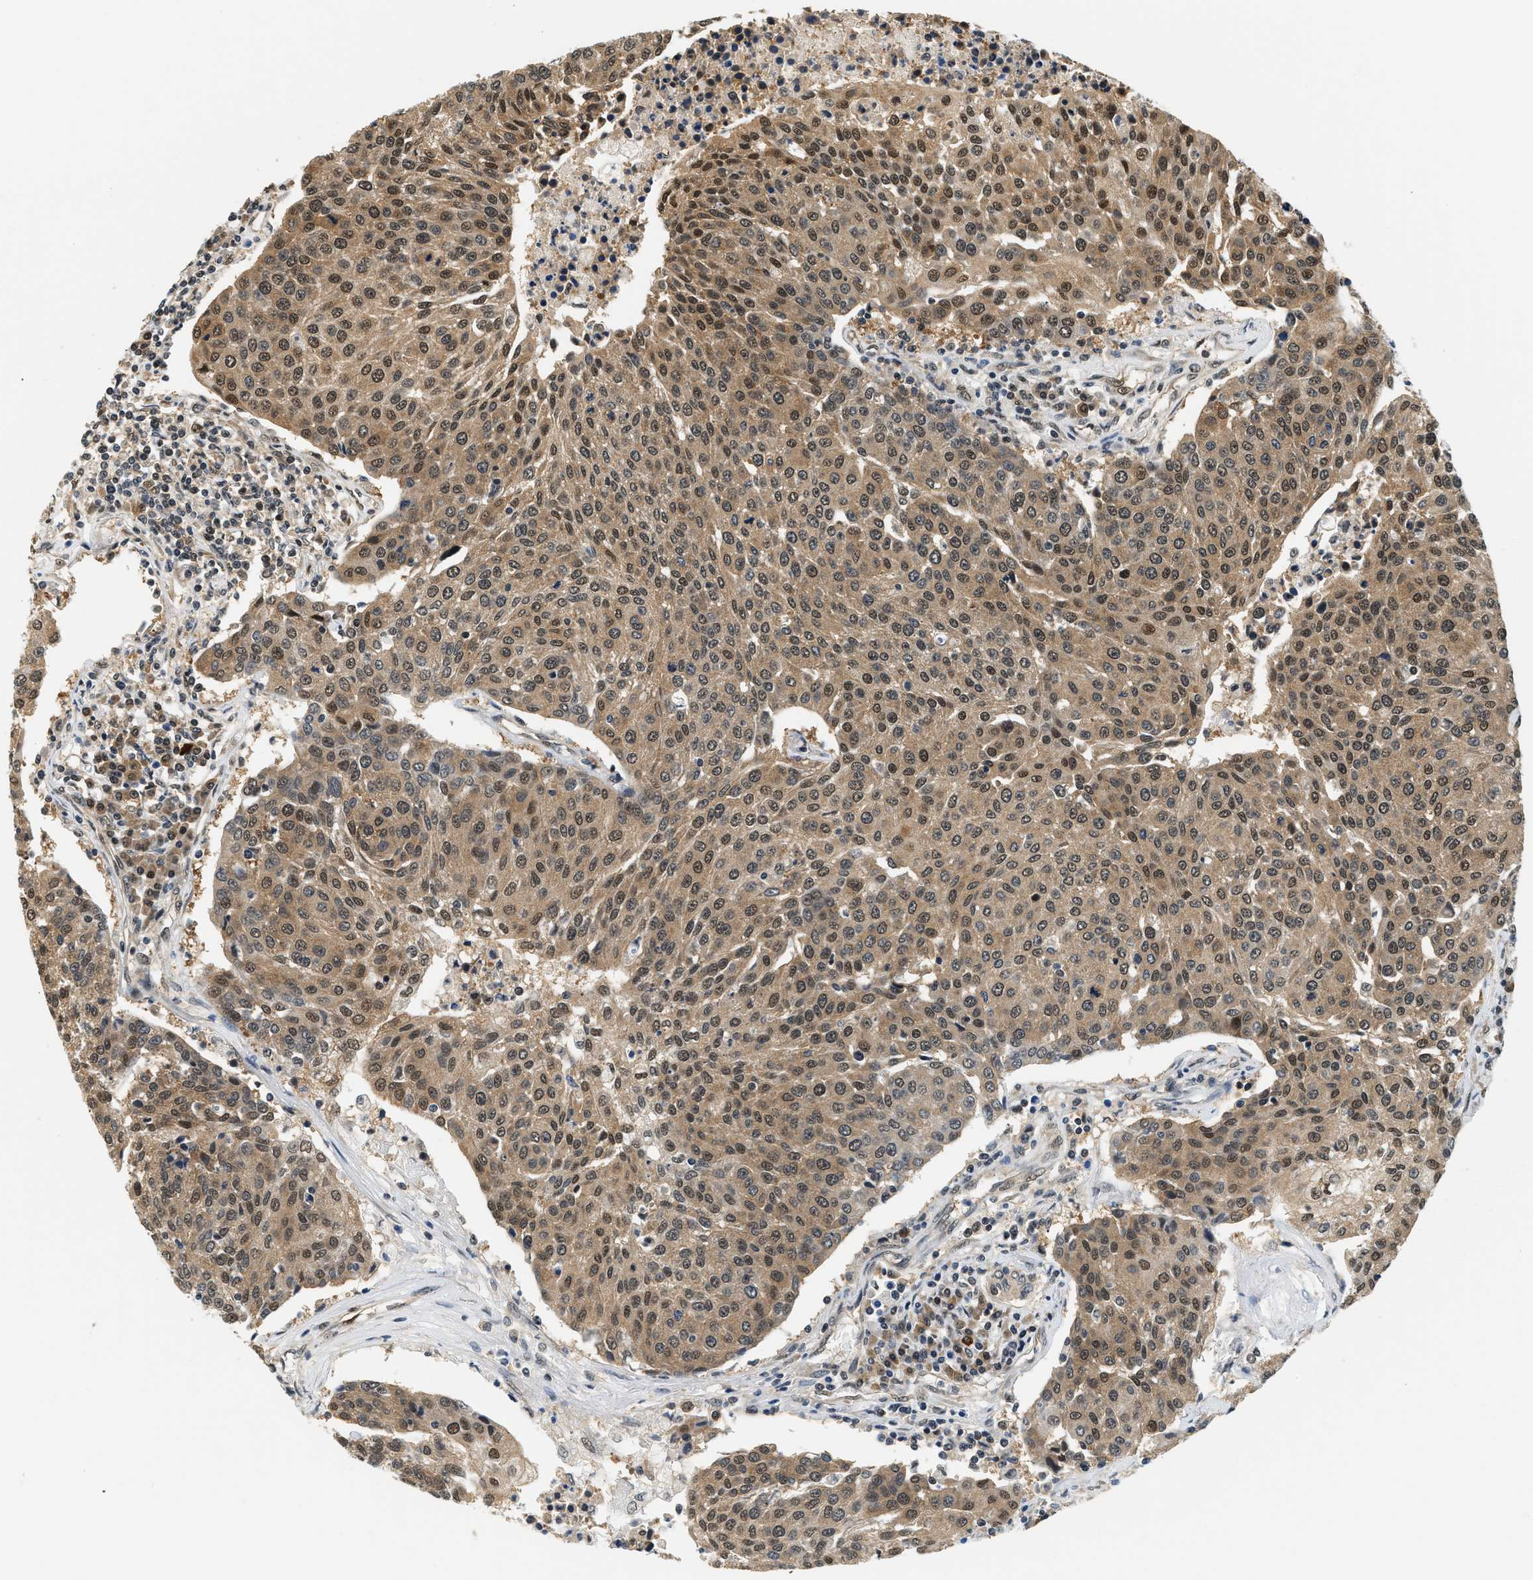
{"staining": {"intensity": "moderate", "quantity": ">75%", "location": "cytoplasmic/membranous,nuclear"}, "tissue": "urothelial cancer", "cell_type": "Tumor cells", "image_type": "cancer", "snomed": [{"axis": "morphology", "description": "Urothelial carcinoma, High grade"}, {"axis": "topography", "description": "Urinary bladder"}], "caption": "Immunohistochemistry (IHC) micrograph of human urothelial cancer stained for a protein (brown), which reveals medium levels of moderate cytoplasmic/membranous and nuclear positivity in approximately >75% of tumor cells.", "gene": "PSMD3", "patient": {"sex": "female", "age": 85}}